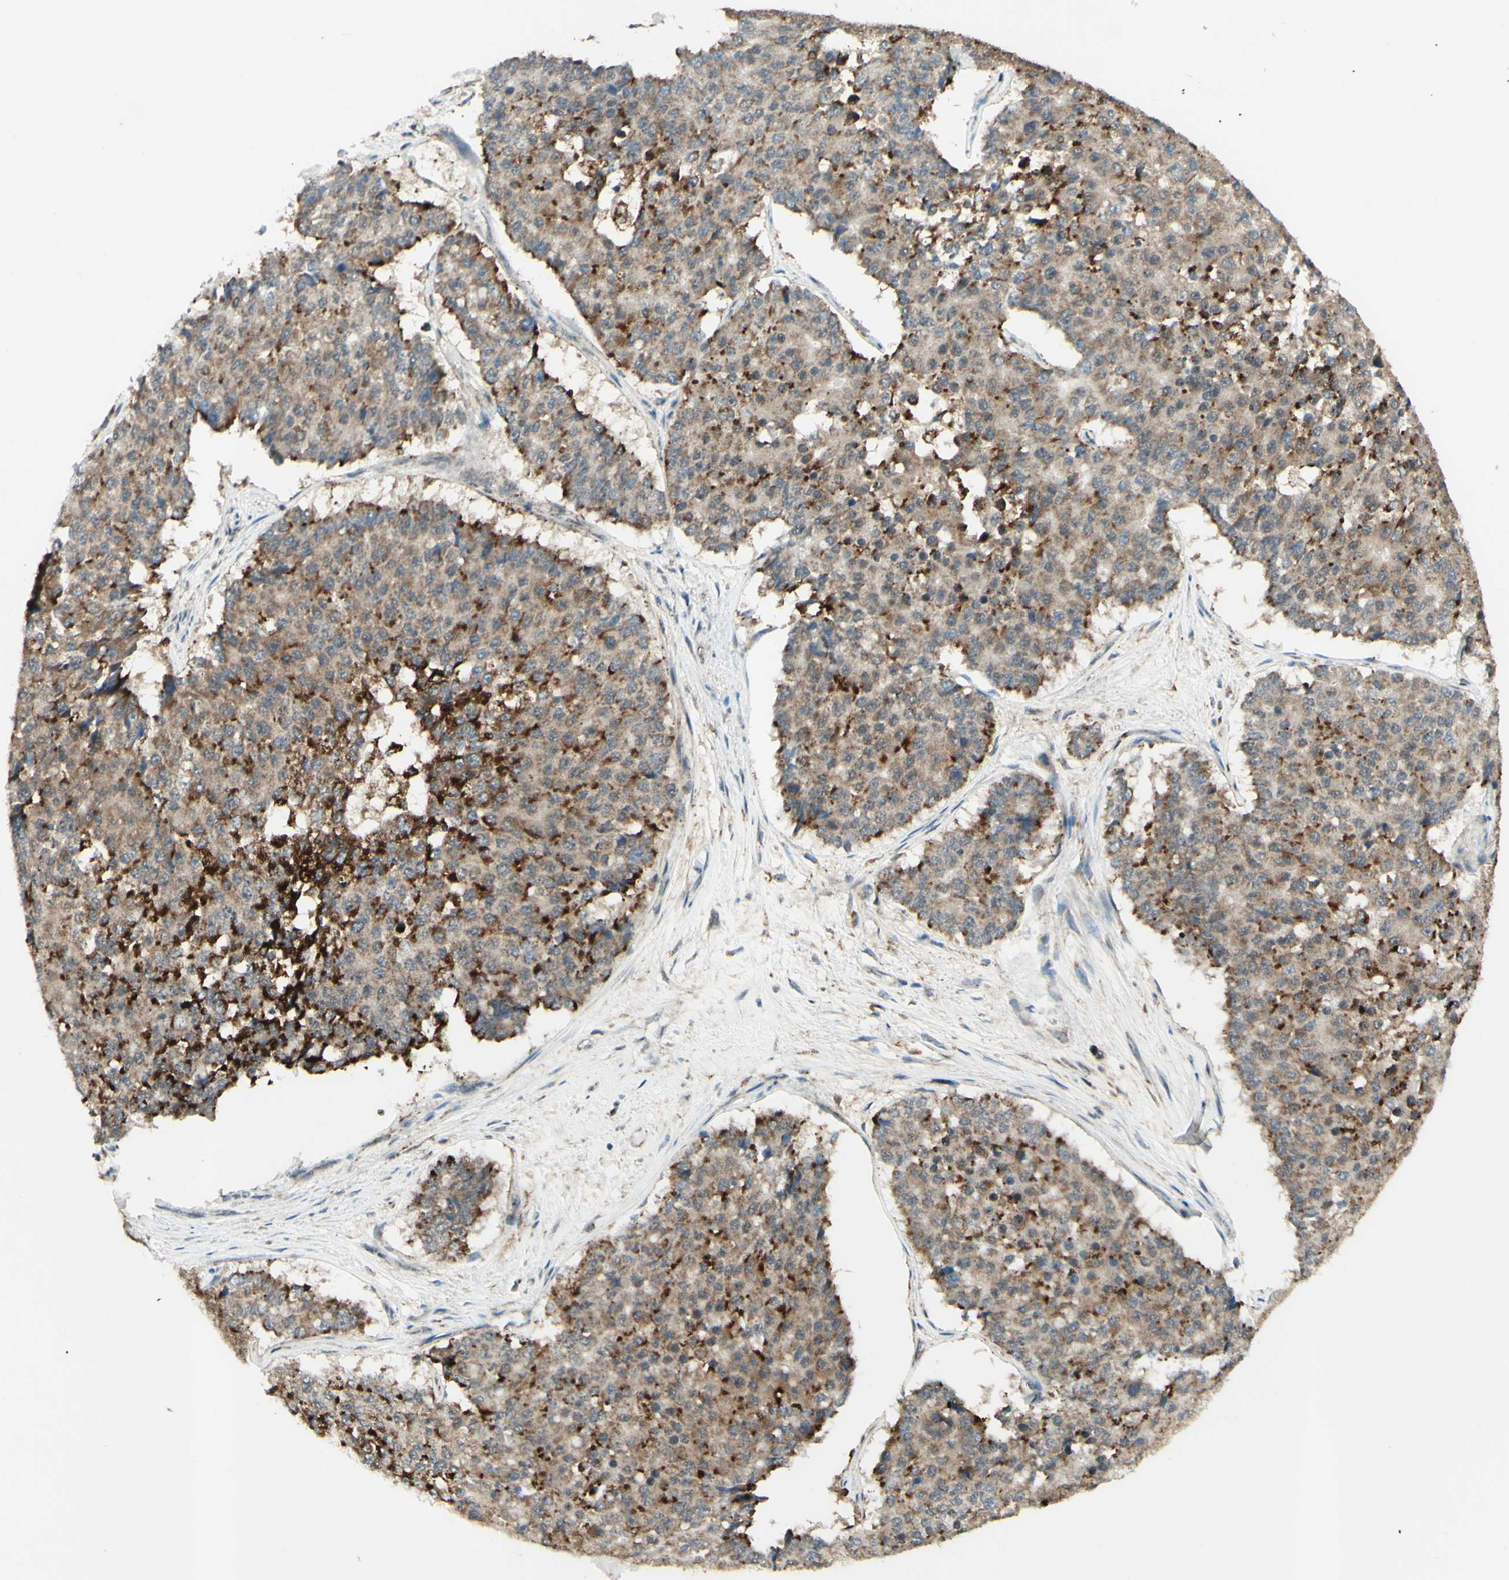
{"staining": {"intensity": "moderate", "quantity": "25%-75%", "location": "cytoplasmic/membranous"}, "tissue": "pancreatic cancer", "cell_type": "Tumor cells", "image_type": "cancer", "snomed": [{"axis": "morphology", "description": "Adenocarcinoma, NOS"}, {"axis": "topography", "description": "Pancreas"}], "caption": "Moderate cytoplasmic/membranous protein staining is appreciated in about 25%-75% of tumor cells in pancreatic adenocarcinoma. The staining was performed using DAB (3,3'-diaminobenzidine) to visualize the protein expression in brown, while the nuclei were stained in blue with hematoxylin (Magnification: 20x).", "gene": "DHRS3", "patient": {"sex": "male", "age": 50}}